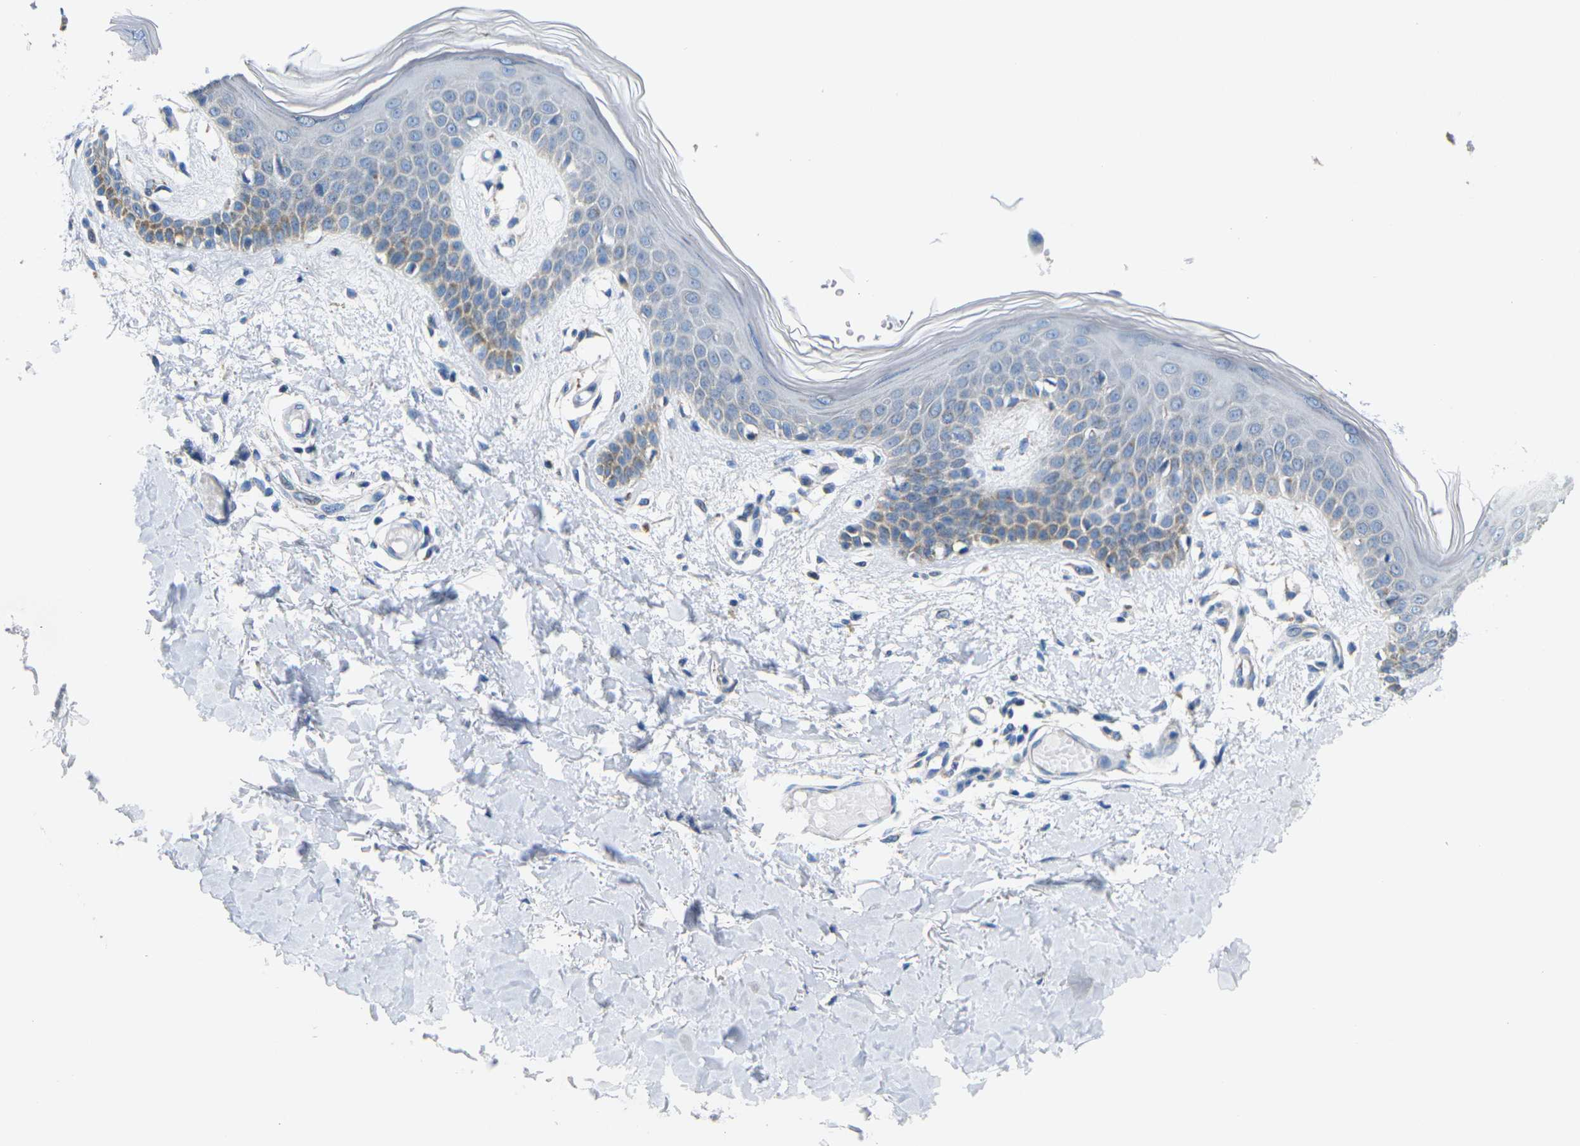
{"staining": {"intensity": "negative", "quantity": "none", "location": "none"}, "tissue": "skin", "cell_type": "Fibroblasts", "image_type": "normal", "snomed": [{"axis": "morphology", "description": "Normal tissue, NOS"}, {"axis": "topography", "description": "Skin"}], "caption": "A histopathology image of skin stained for a protein exhibits no brown staining in fibroblasts.", "gene": "TMEM204", "patient": {"sex": "male", "age": 53}}